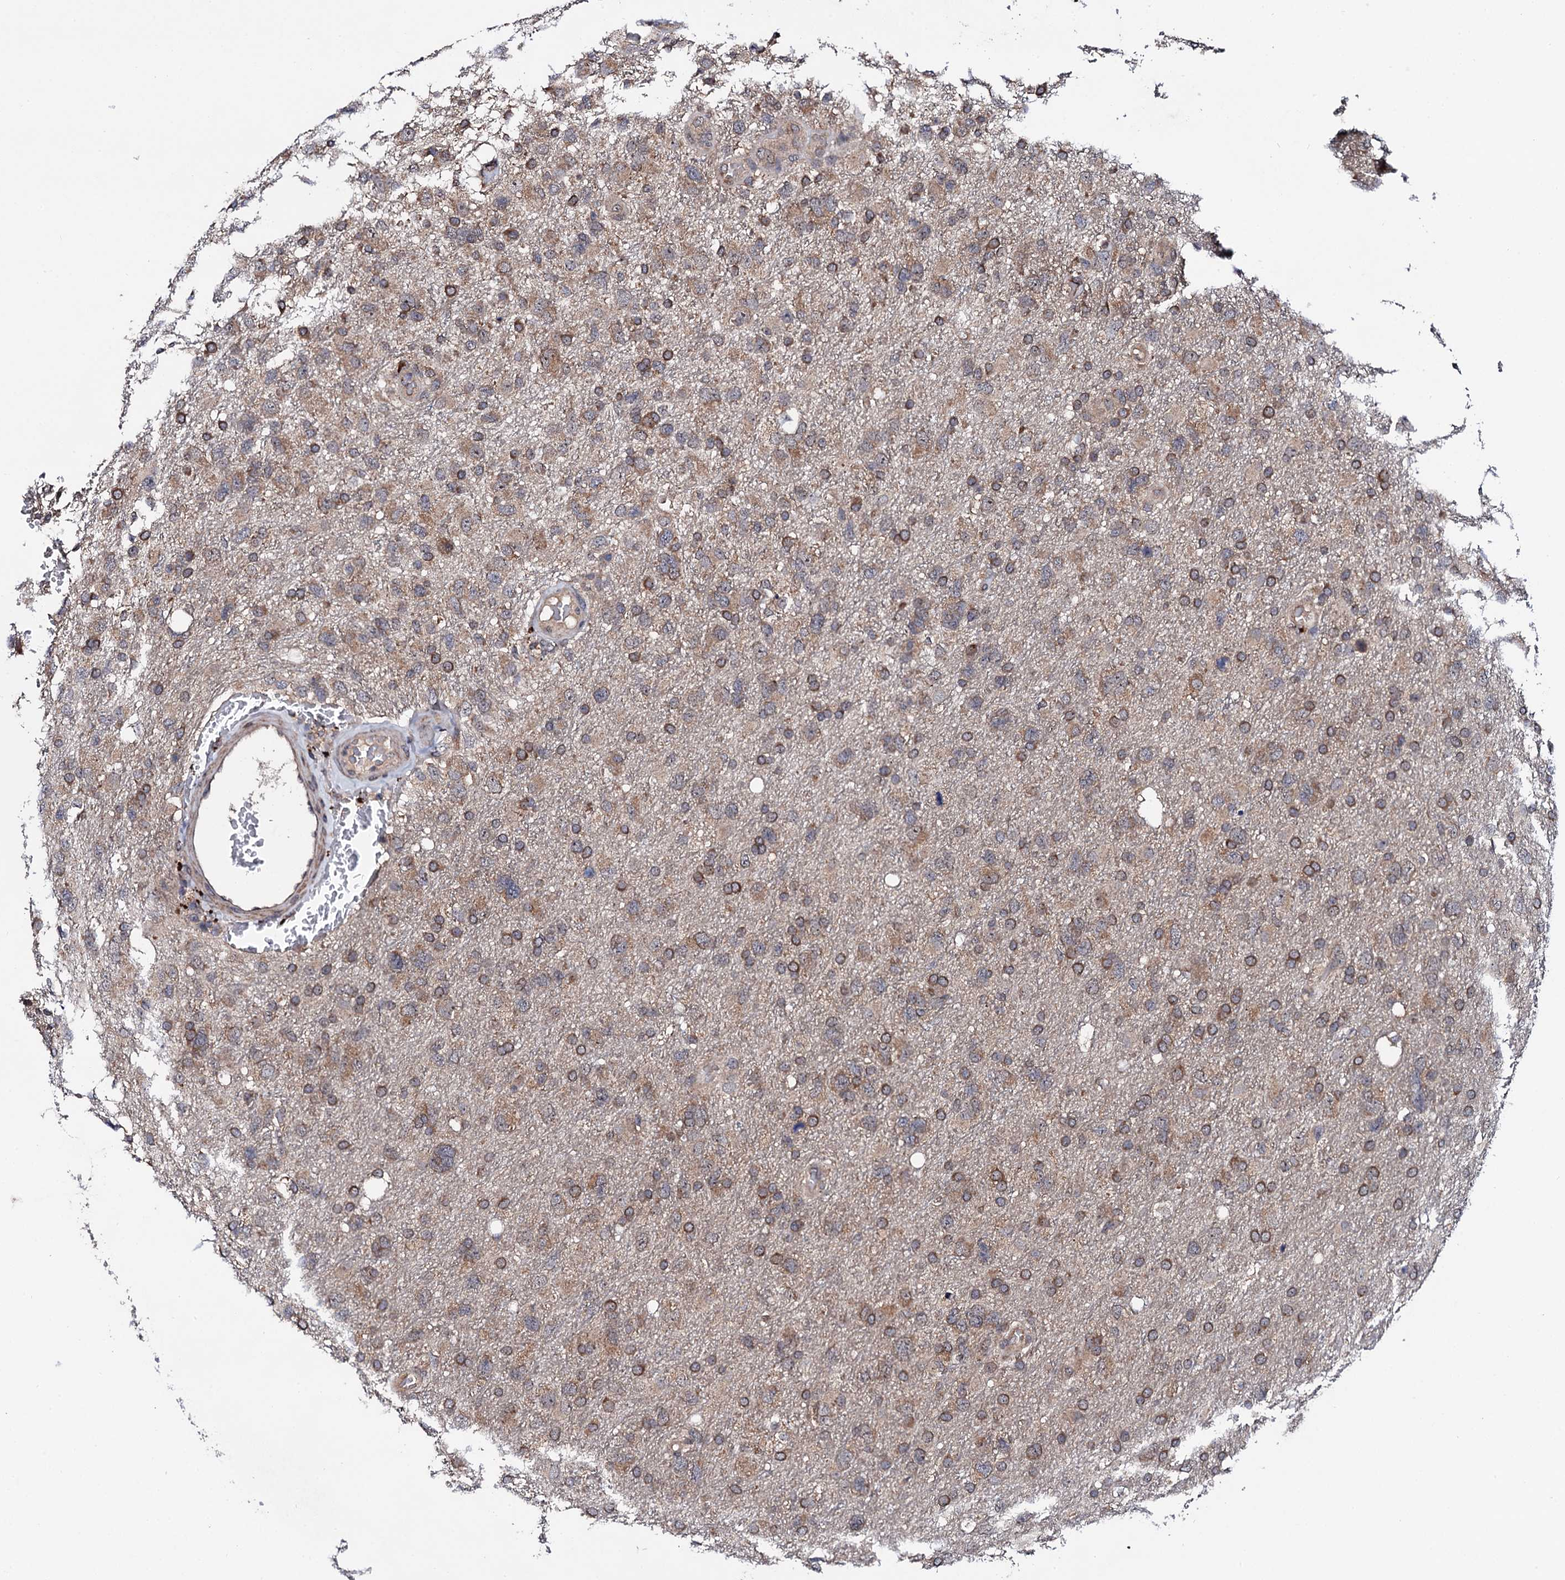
{"staining": {"intensity": "moderate", "quantity": "25%-75%", "location": "cytoplasmic/membranous"}, "tissue": "glioma", "cell_type": "Tumor cells", "image_type": "cancer", "snomed": [{"axis": "morphology", "description": "Glioma, malignant, High grade"}, {"axis": "topography", "description": "Brain"}], "caption": "Human malignant glioma (high-grade) stained for a protein (brown) reveals moderate cytoplasmic/membranous positive staining in about 25%-75% of tumor cells.", "gene": "IP6K1", "patient": {"sex": "male", "age": 61}}